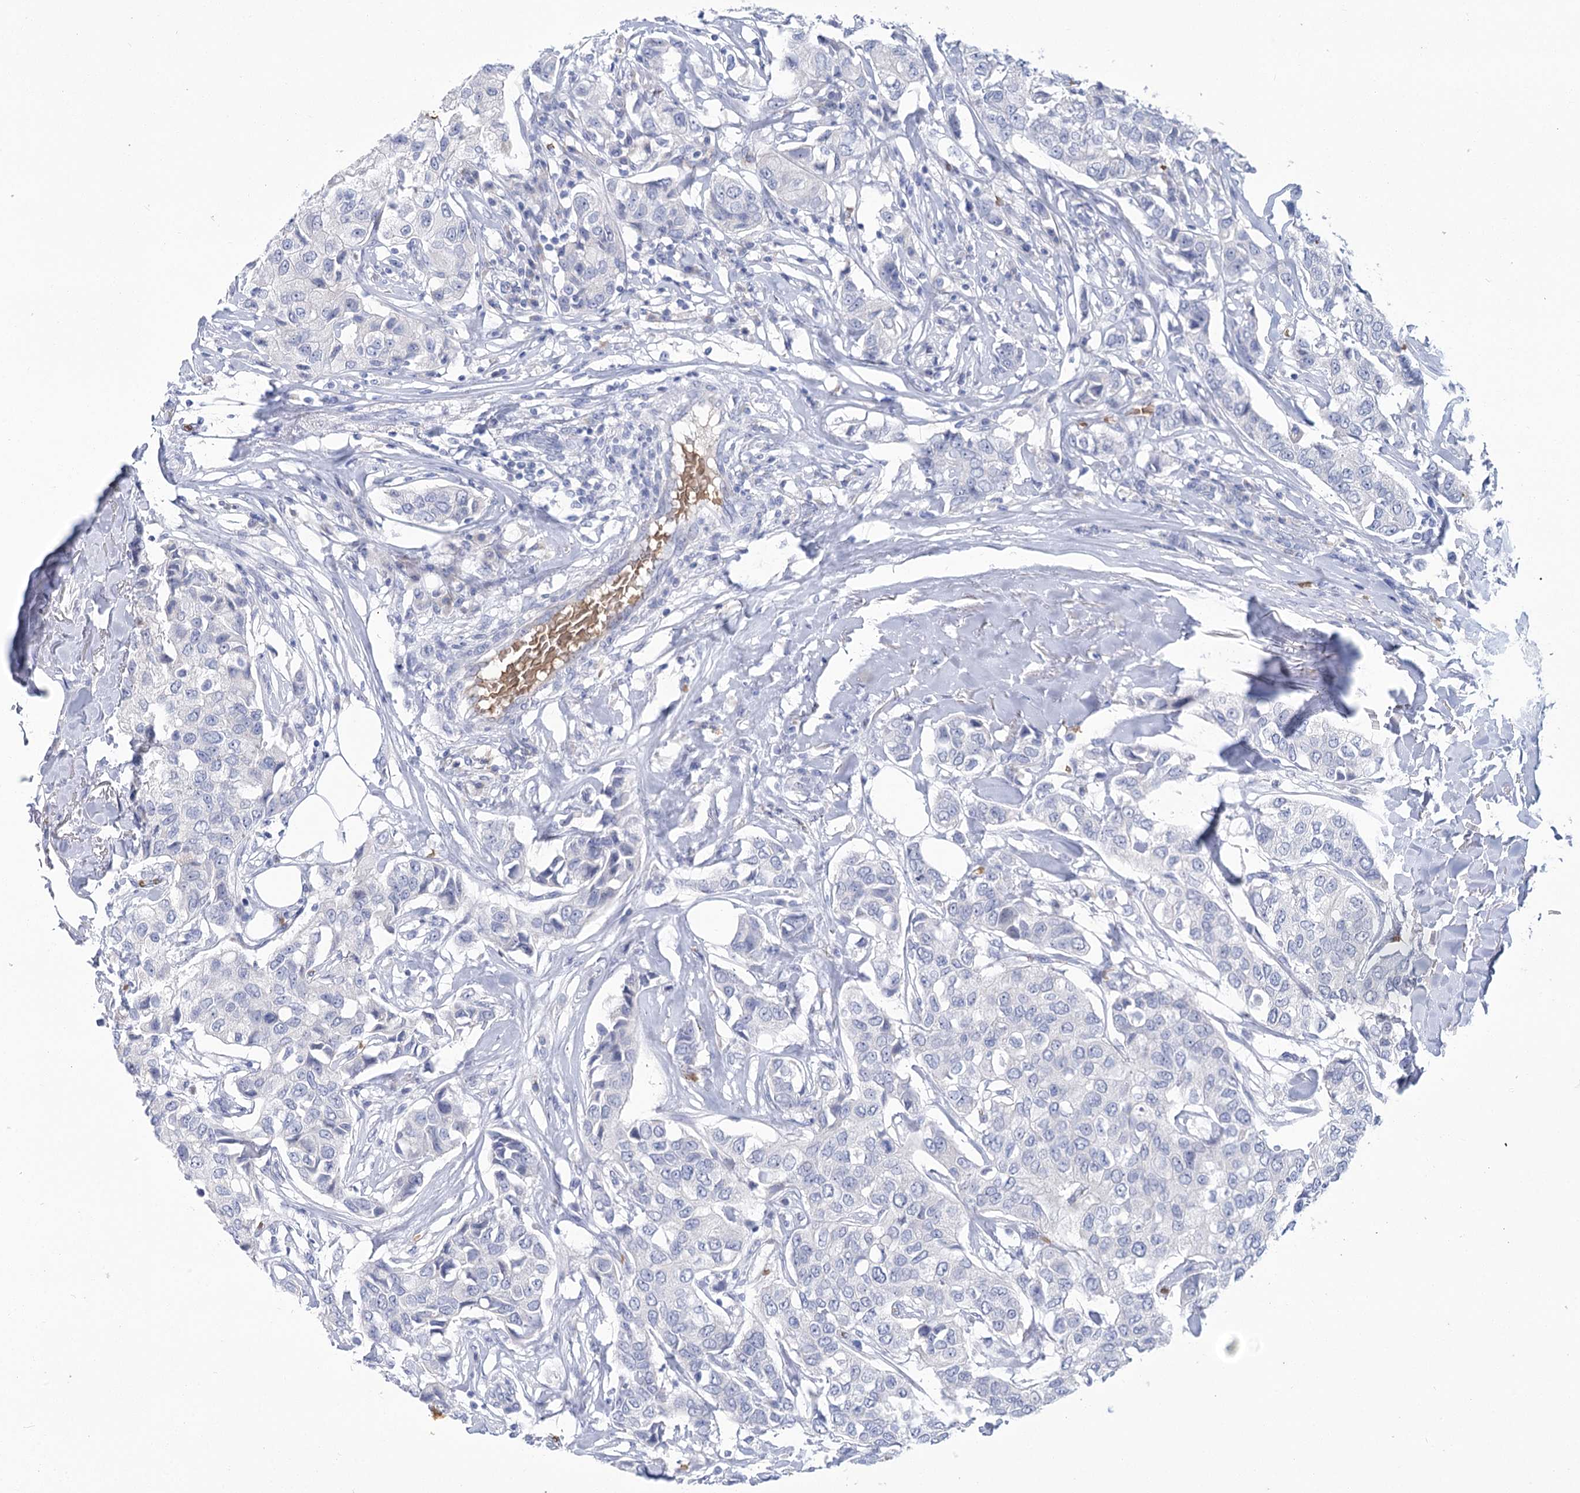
{"staining": {"intensity": "negative", "quantity": "none", "location": "none"}, "tissue": "breast cancer", "cell_type": "Tumor cells", "image_type": "cancer", "snomed": [{"axis": "morphology", "description": "Duct carcinoma"}, {"axis": "topography", "description": "Breast"}], "caption": "This image is of breast cancer stained with immunohistochemistry to label a protein in brown with the nuclei are counter-stained blue. There is no positivity in tumor cells.", "gene": "HBA1", "patient": {"sex": "female", "age": 80}}